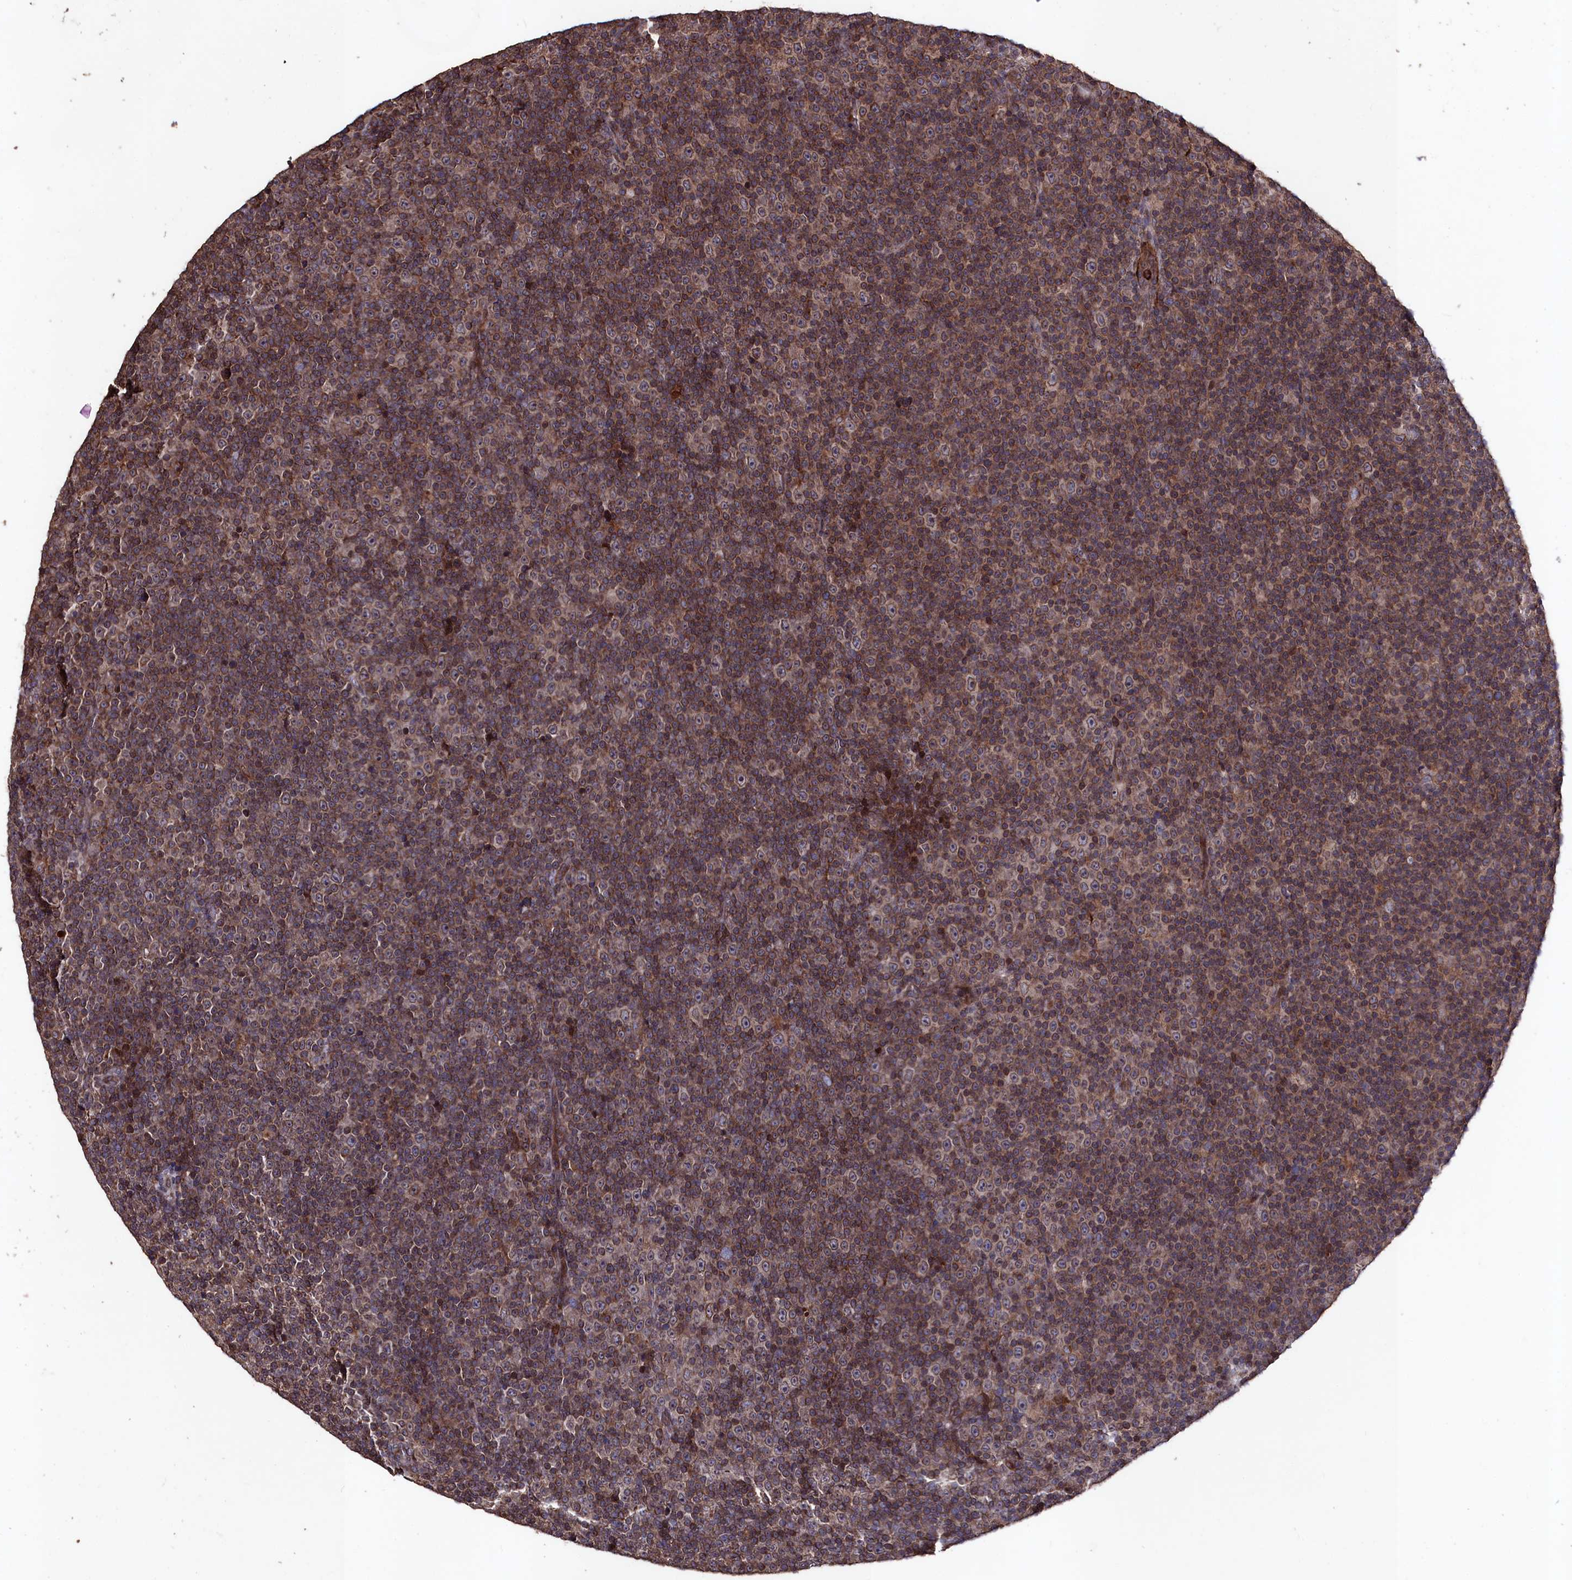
{"staining": {"intensity": "moderate", "quantity": ">75%", "location": "cytoplasmic/membranous"}, "tissue": "lymphoma", "cell_type": "Tumor cells", "image_type": "cancer", "snomed": [{"axis": "morphology", "description": "Malignant lymphoma, non-Hodgkin's type, Low grade"}, {"axis": "topography", "description": "Lymph node"}], "caption": "High-power microscopy captured an immunohistochemistry (IHC) photomicrograph of lymphoma, revealing moderate cytoplasmic/membranous staining in approximately >75% of tumor cells.", "gene": "MYO1H", "patient": {"sex": "female", "age": 67}}